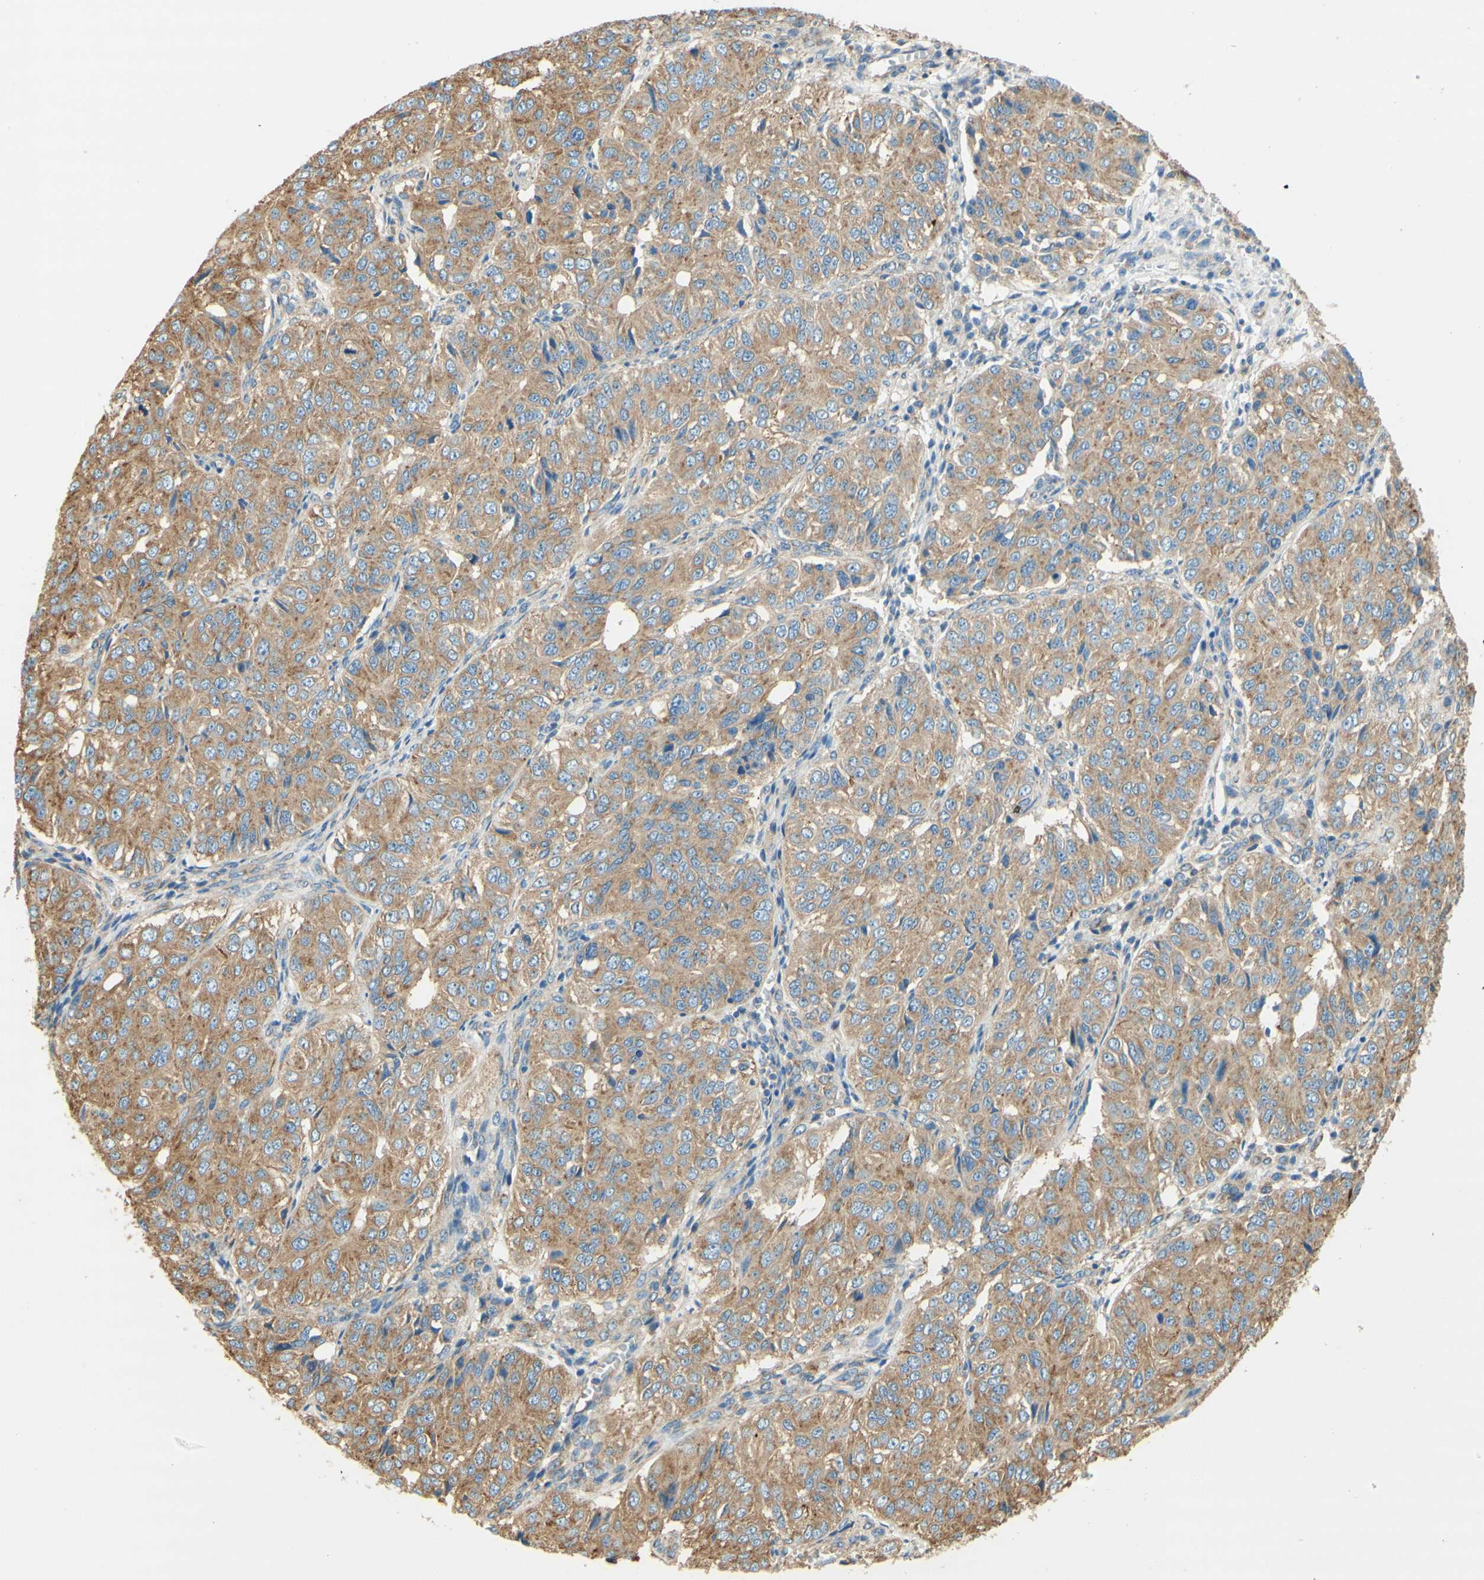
{"staining": {"intensity": "moderate", "quantity": ">75%", "location": "cytoplasmic/membranous"}, "tissue": "ovarian cancer", "cell_type": "Tumor cells", "image_type": "cancer", "snomed": [{"axis": "morphology", "description": "Carcinoma, endometroid"}, {"axis": "topography", "description": "Ovary"}], "caption": "This is a histology image of immunohistochemistry staining of endometroid carcinoma (ovarian), which shows moderate staining in the cytoplasmic/membranous of tumor cells.", "gene": "CLTC", "patient": {"sex": "female", "age": 51}}